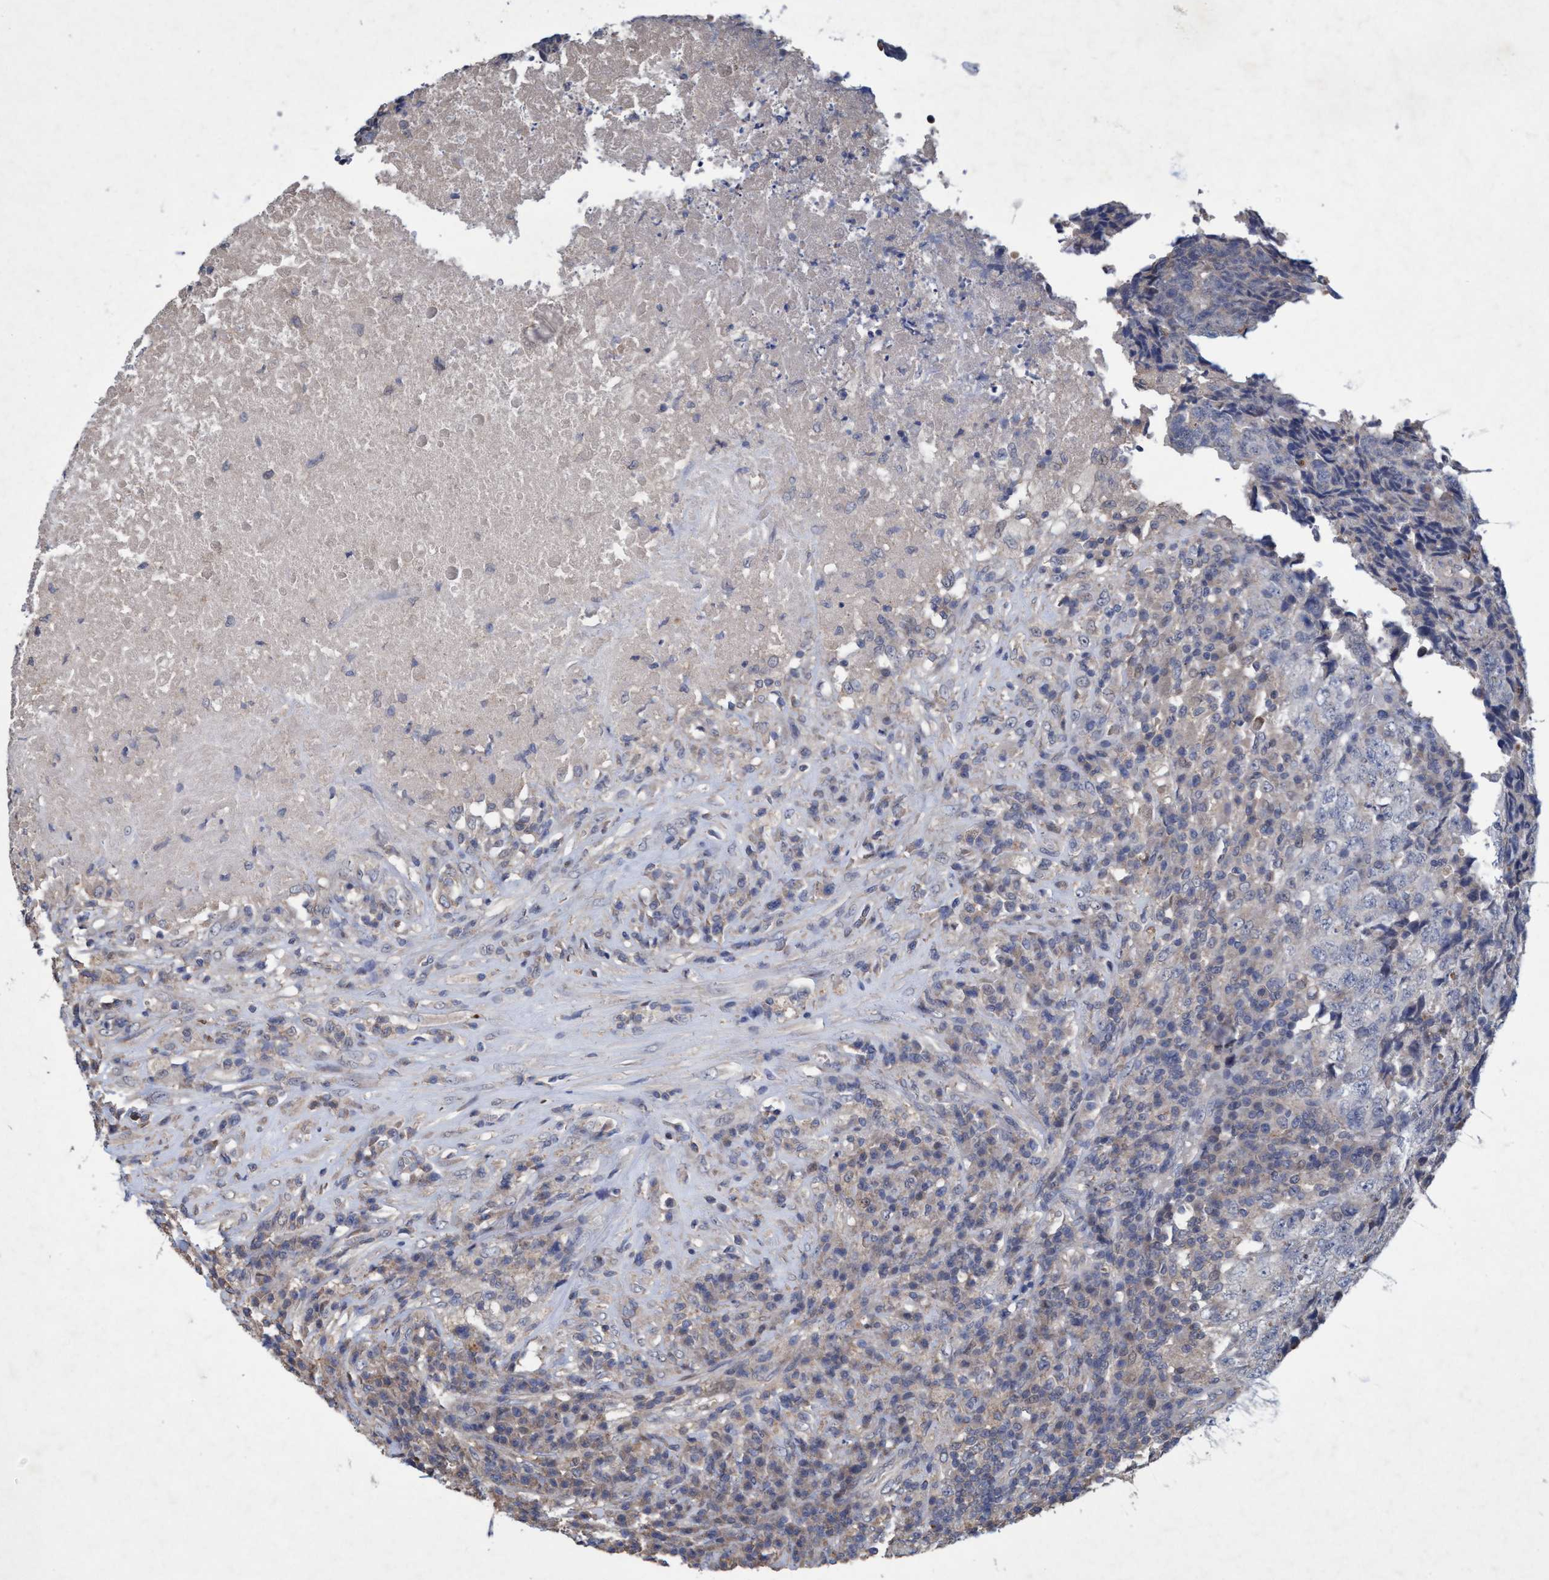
{"staining": {"intensity": "weak", "quantity": "<25%", "location": "cytoplasmic/membranous"}, "tissue": "testis cancer", "cell_type": "Tumor cells", "image_type": "cancer", "snomed": [{"axis": "morphology", "description": "Necrosis, NOS"}, {"axis": "morphology", "description": "Carcinoma, Embryonal, NOS"}, {"axis": "topography", "description": "Testis"}], "caption": "Testis embryonal carcinoma was stained to show a protein in brown. There is no significant expression in tumor cells. (DAB (3,3'-diaminobenzidine) IHC with hematoxylin counter stain).", "gene": "ZNF677", "patient": {"sex": "male", "age": 19}}